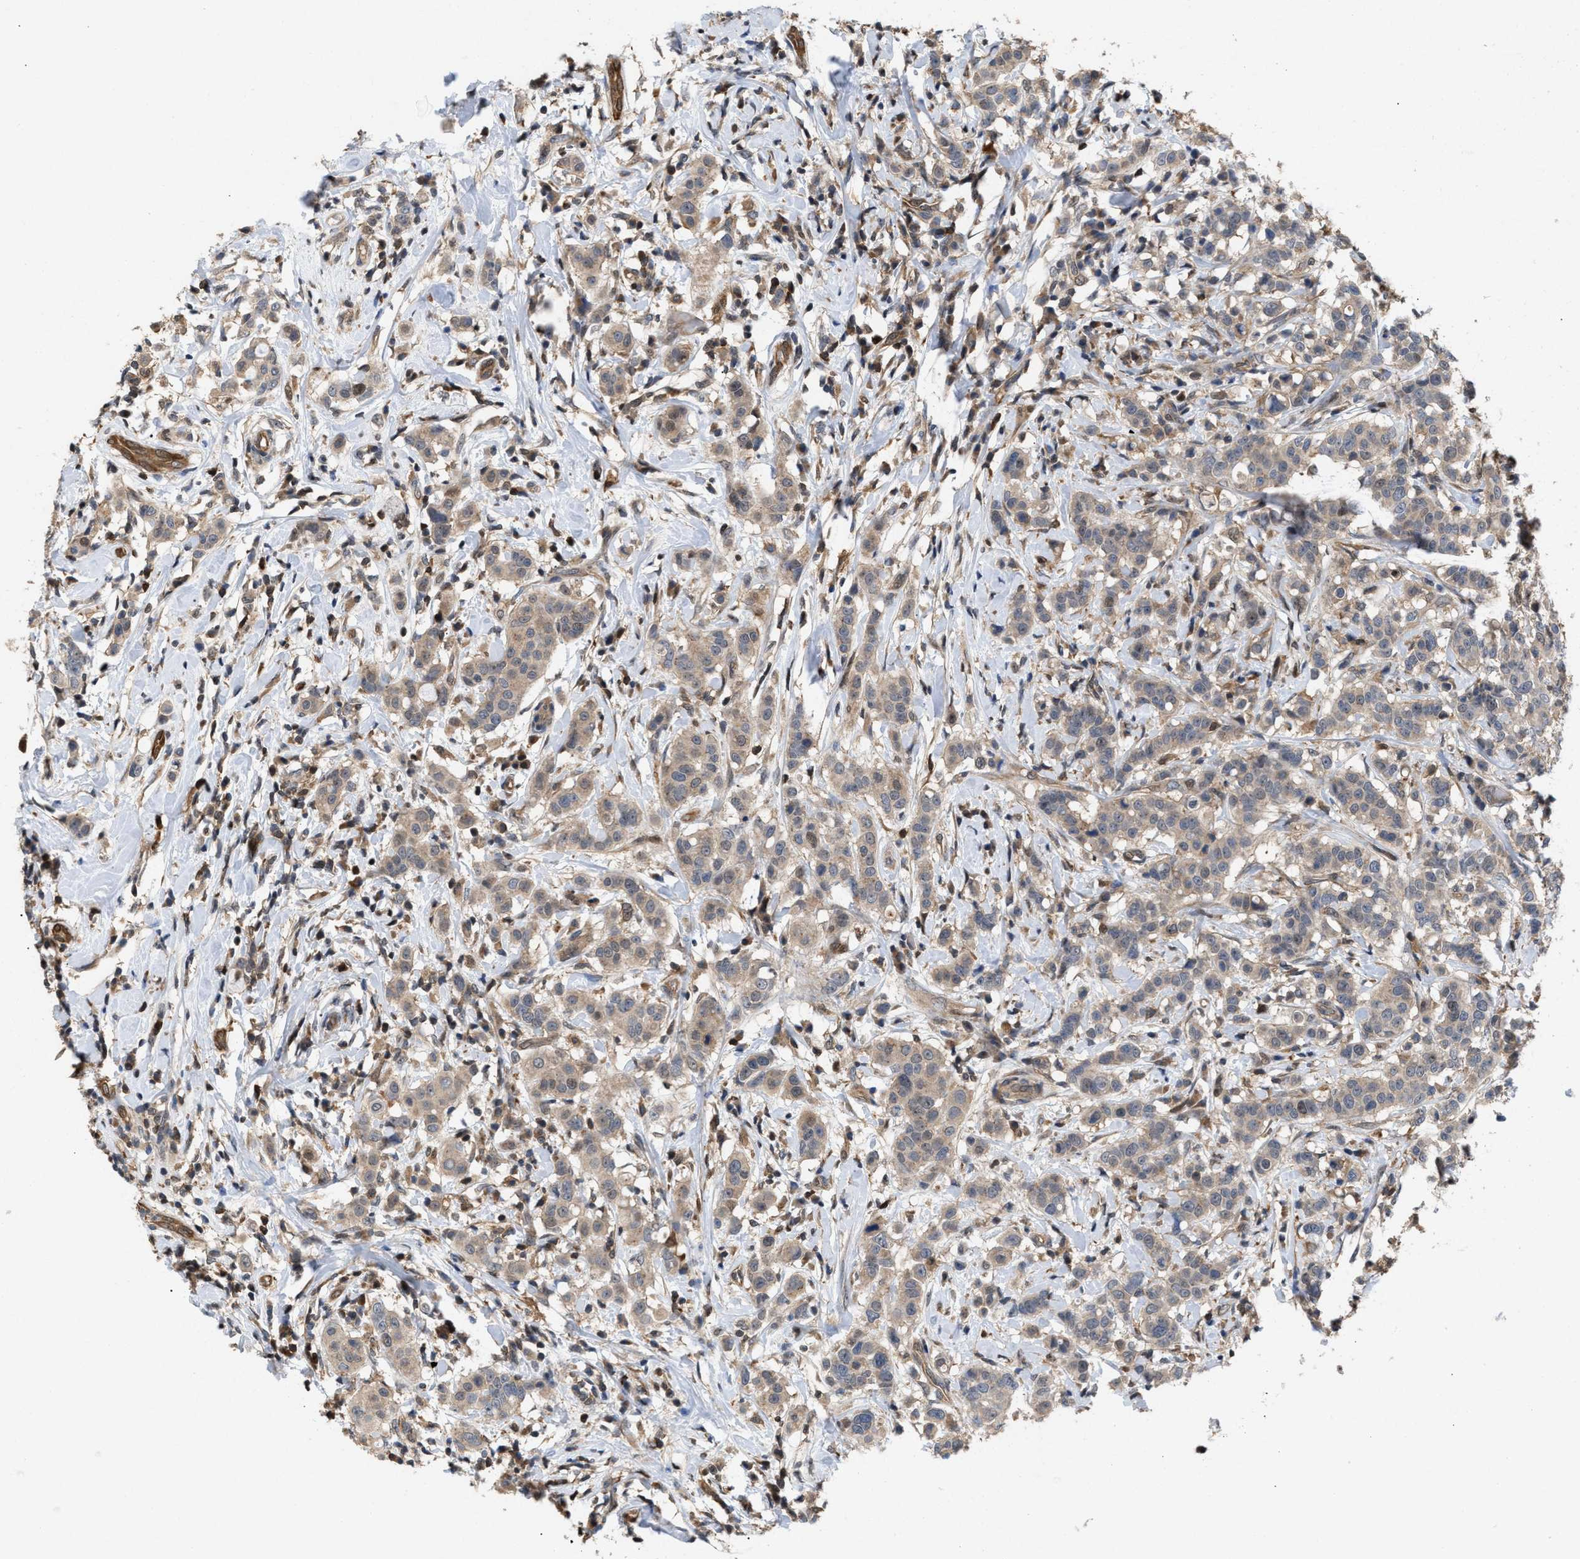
{"staining": {"intensity": "weak", "quantity": ">75%", "location": "cytoplasmic/membranous"}, "tissue": "breast cancer", "cell_type": "Tumor cells", "image_type": "cancer", "snomed": [{"axis": "morphology", "description": "Duct carcinoma"}, {"axis": "topography", "description": "Breast"}], "caption": "There is low levels of weak cytoplasmic/membranous positivity in tumor cells of breast cancer, as demonstrated by immunohistochemical staining (brown color).", "gene": "GLOD4", "patient": {"sex": "female", "age": 27}}